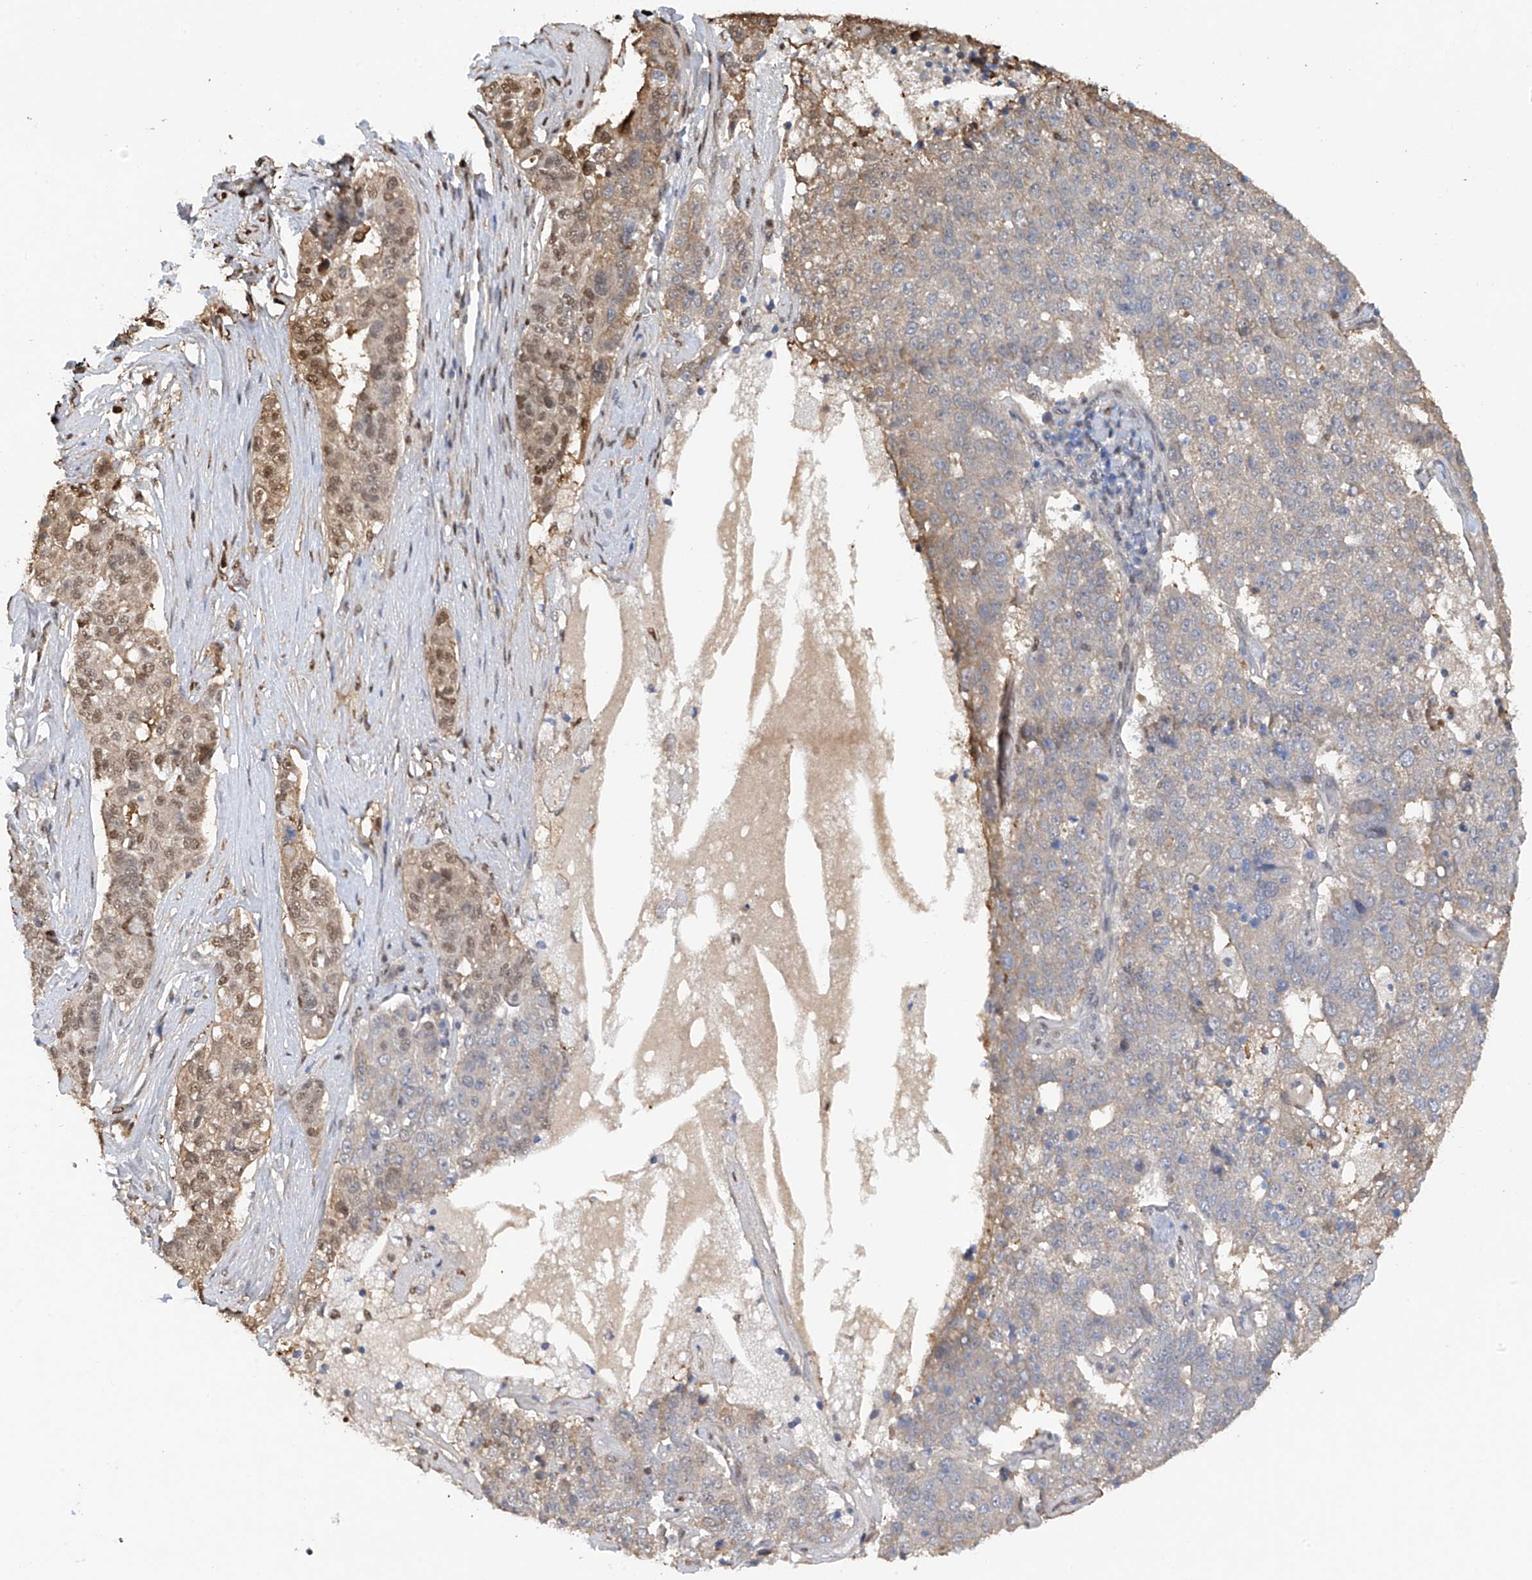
{"staining": {"intensity": "weak", "quantity": "<25%", "location": "nuclear"}, "tissue": "pancreatic cancer", "cell_type": "Tumor cells", "image_type": "cancer", "snomed": [{"axis": "morphology", "description": "Adenocarcinoma, NOS"}, {"axis": "topography", "description": "Pancreas"}], "caption": "DAB (3,3'-diaminobenzidine) immunohistochemical staining of human pancreatic adenocarcinoma exhibits no significant staining in tumor cells.", "gene": "PMM1", "patient": {"sex": "female", "age": 61}}